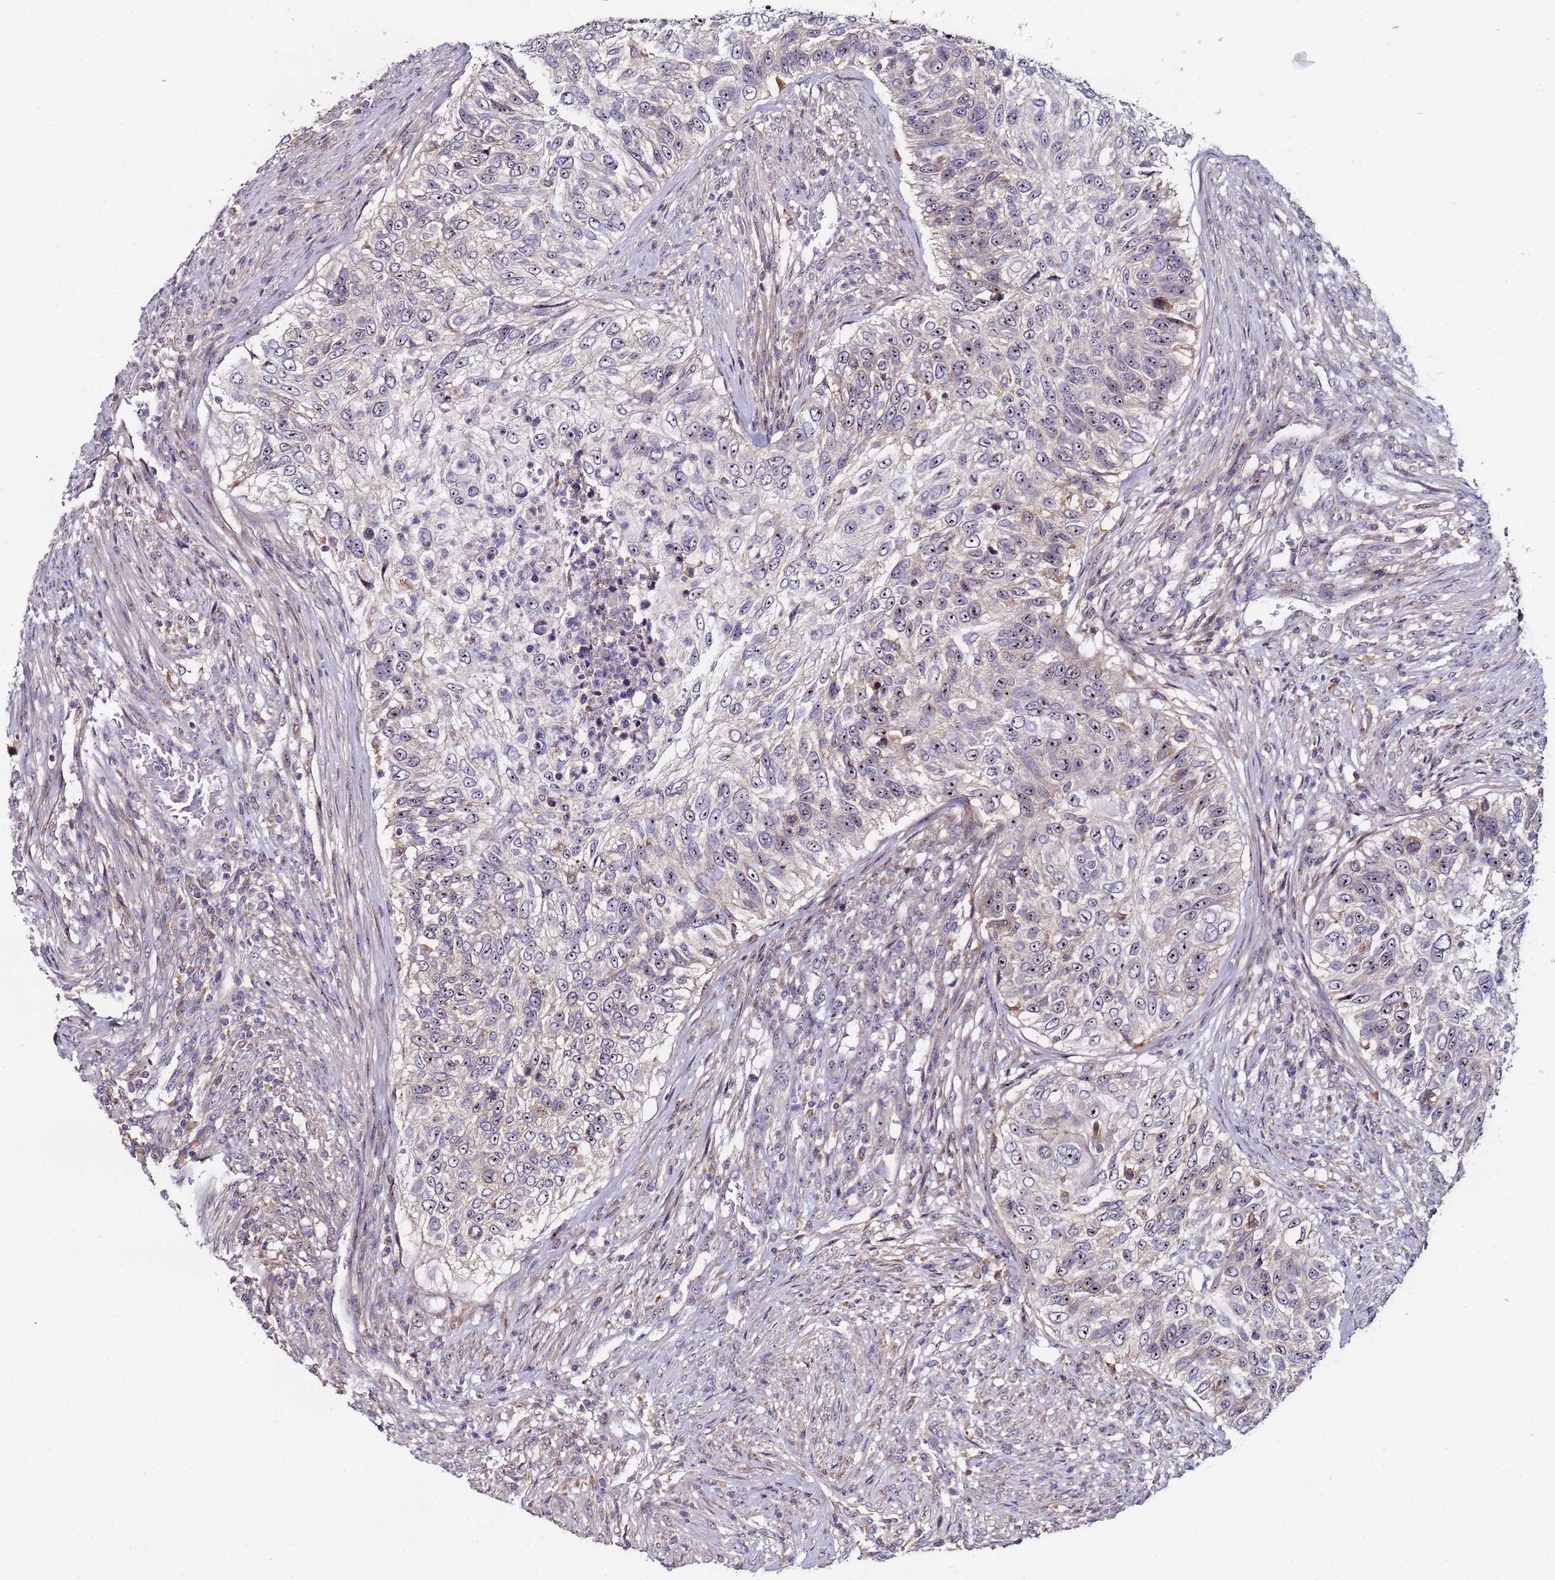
{"staining": {"intensity": "moderate", "quantity": "25%-75%", "location": "nuclear"}, "tissue": "urothelial cancer", "cell_type": "Tumor cells", "image_type": "cancer", "snomed": [{"axis": "morphology", "description": "Urothelial carcinoma, High grade"}, {"axis": "topography", "description": "Urinary bladder"}], "caption": "Immunohistochemistry (IHC) histopathology image of neoplastic tissue: human urothelial cancer stained using immunohistochemistry (IHC) exhibits medium levels of moderate protein expression localized specifically in the nuclear of tumor cells, appearing as a nuclear brown color.", "gene": "KRI1", "patient": {"sex": "female", "age": 60}}